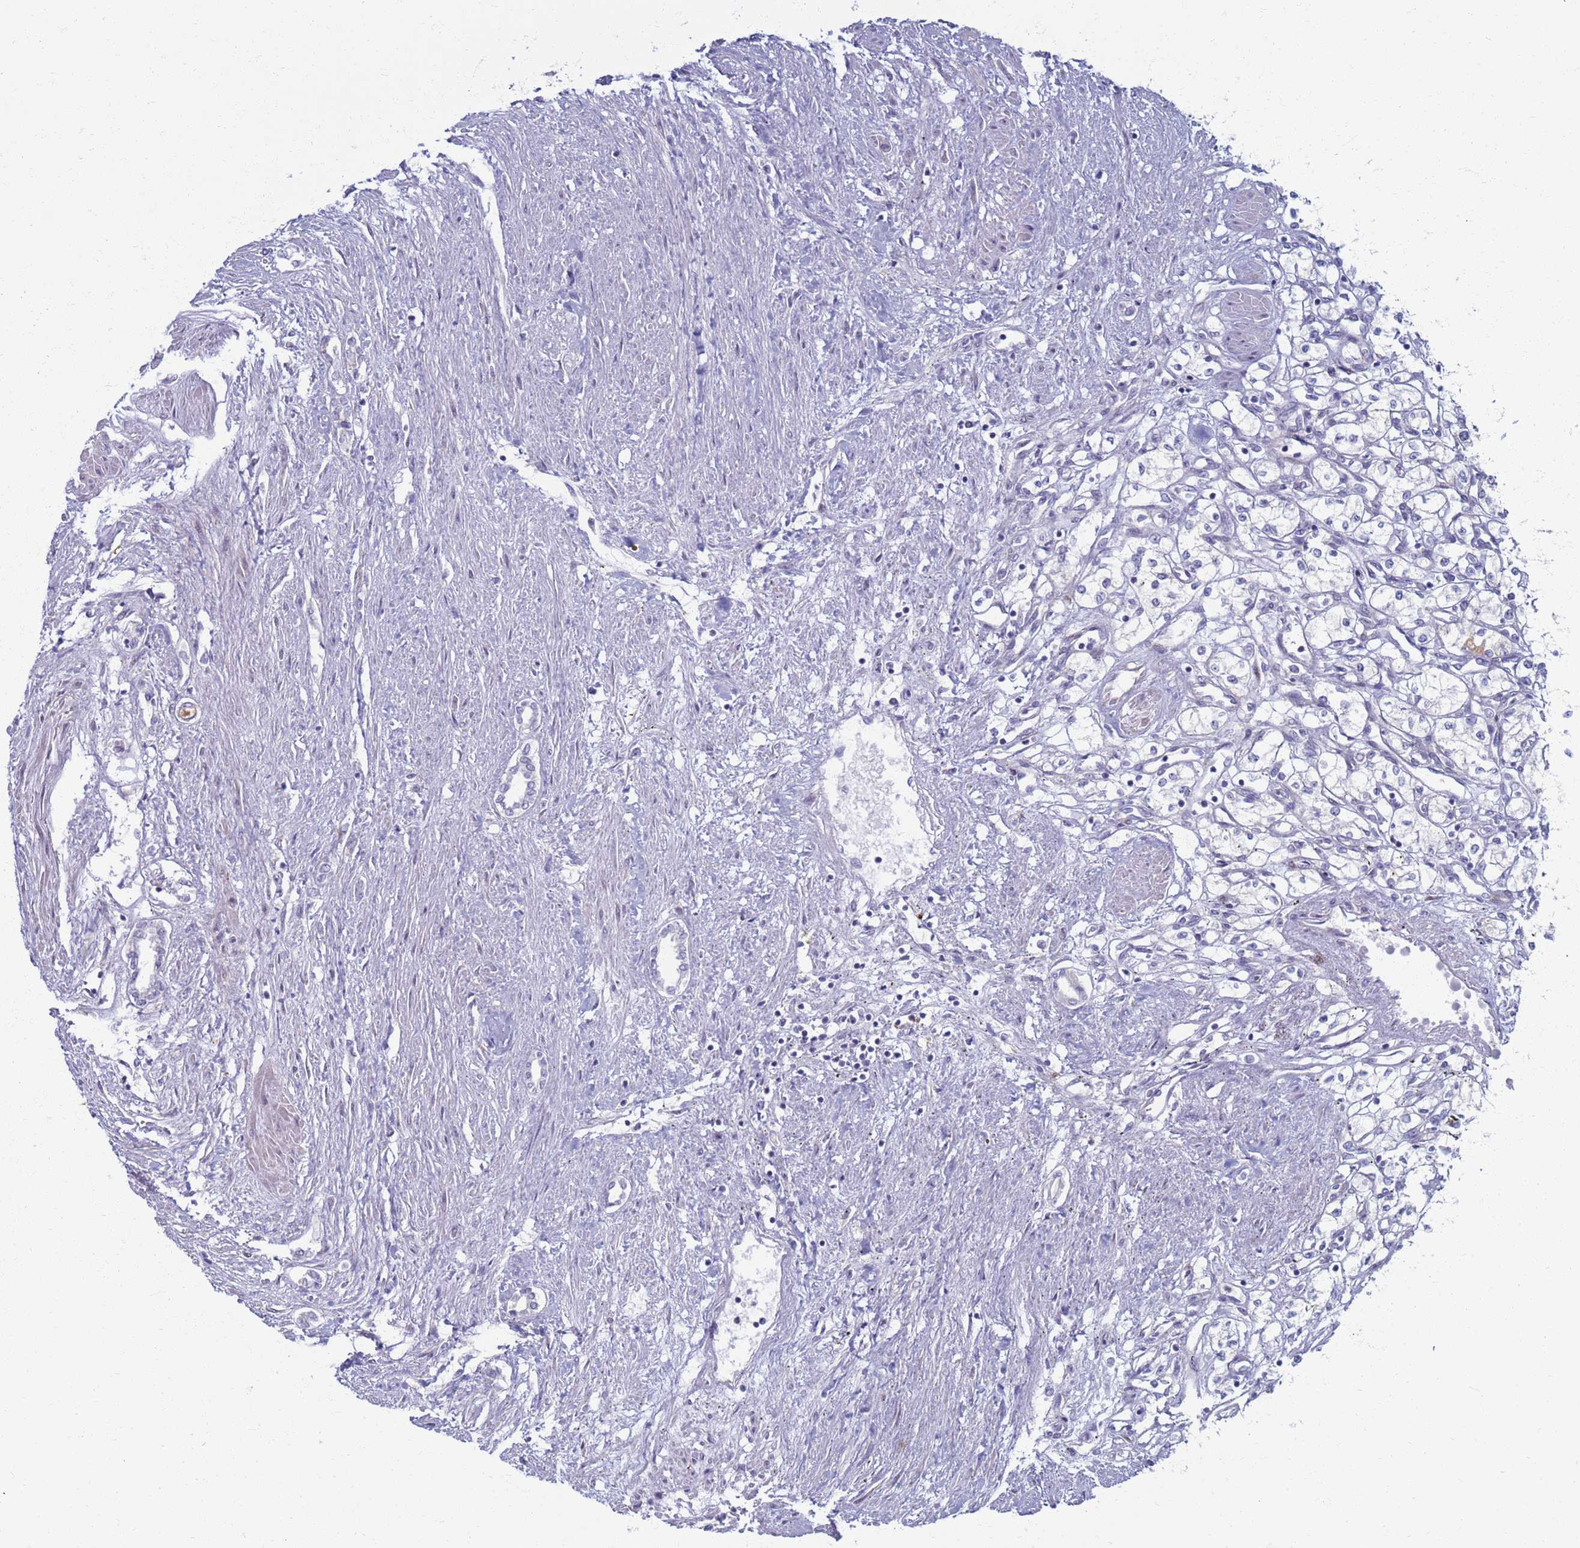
{"staining": {"intensity": "negative", "quantity": "none", "location": "none"}, "tissue": "renal cancer", "cell_type": "Tumor cells", "image_type": "cancer", "snomed": [{"axis": "morphology", "description": "Adenocarcinoma, NOS"}, {"axis": "topography", "description": "Kidney"}], "caption": "Adenocarcinoma (renal) stained for a protein using immunohistochemistry (IHC) displays no expression tumor cells.", "gene": "CLCA2", "patient": {"sex": "male", "age": 59}}